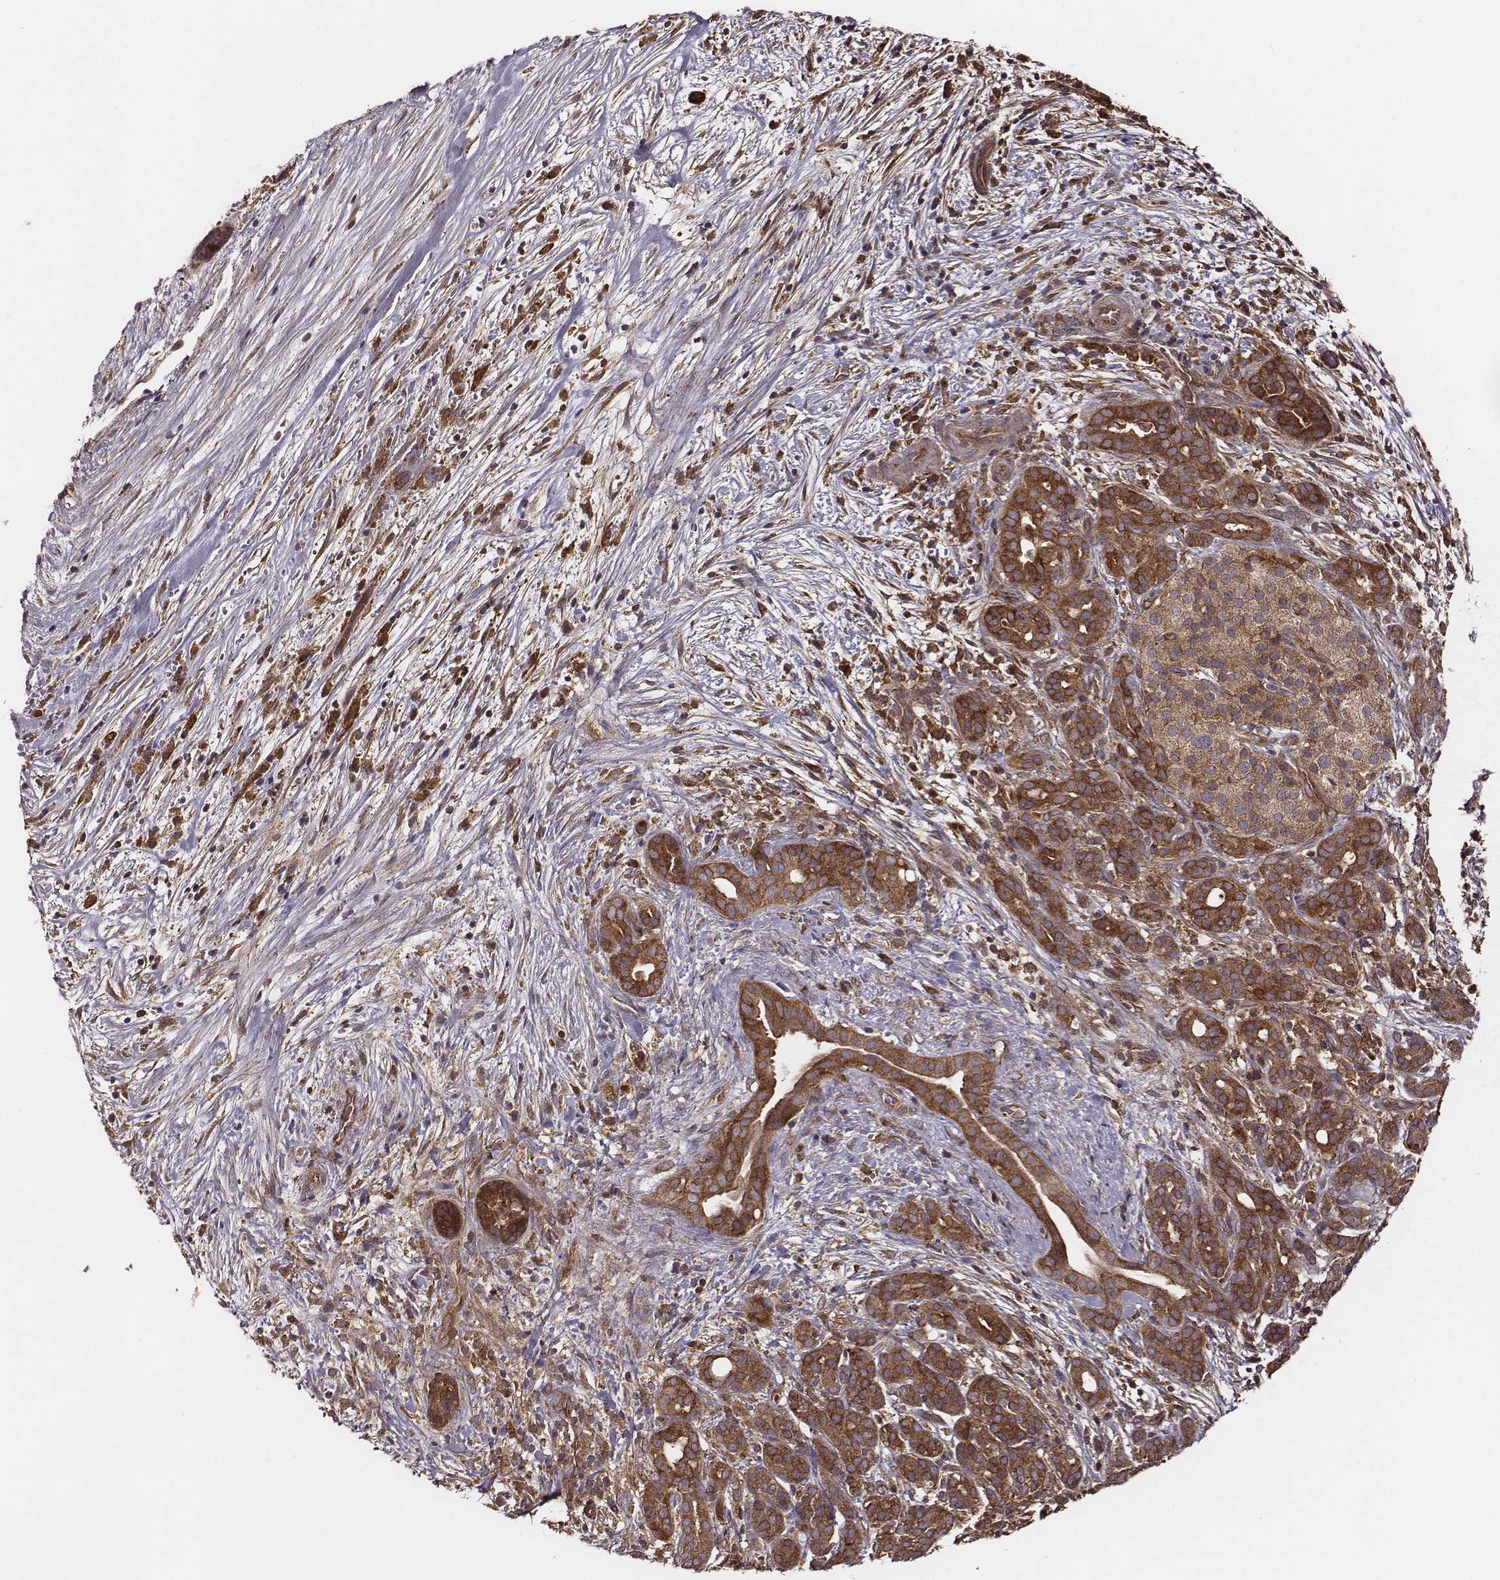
{"staining": {"intensity": "strong", "quantity": ">75%", "location": "cytoplasmic/membranous"}, "tissue": "pancreatic cancer", "cell_type": "Tumor cells", "image_type": "cancer", "snomed": [{"axis": "morphology", "description": "Adenocarcinoma, NOS"}, {"axis": "topography", "description": "Pancreas"}], "caption": "Brown immunohistochemical staining in pancreatic cancer (adenocarcinoma) displays strong cytoplasmic/membranous staining in approximately >75% of tumor cells.", "gene": "VPS26A", "patient": {"sex": "male", "age": 44}}